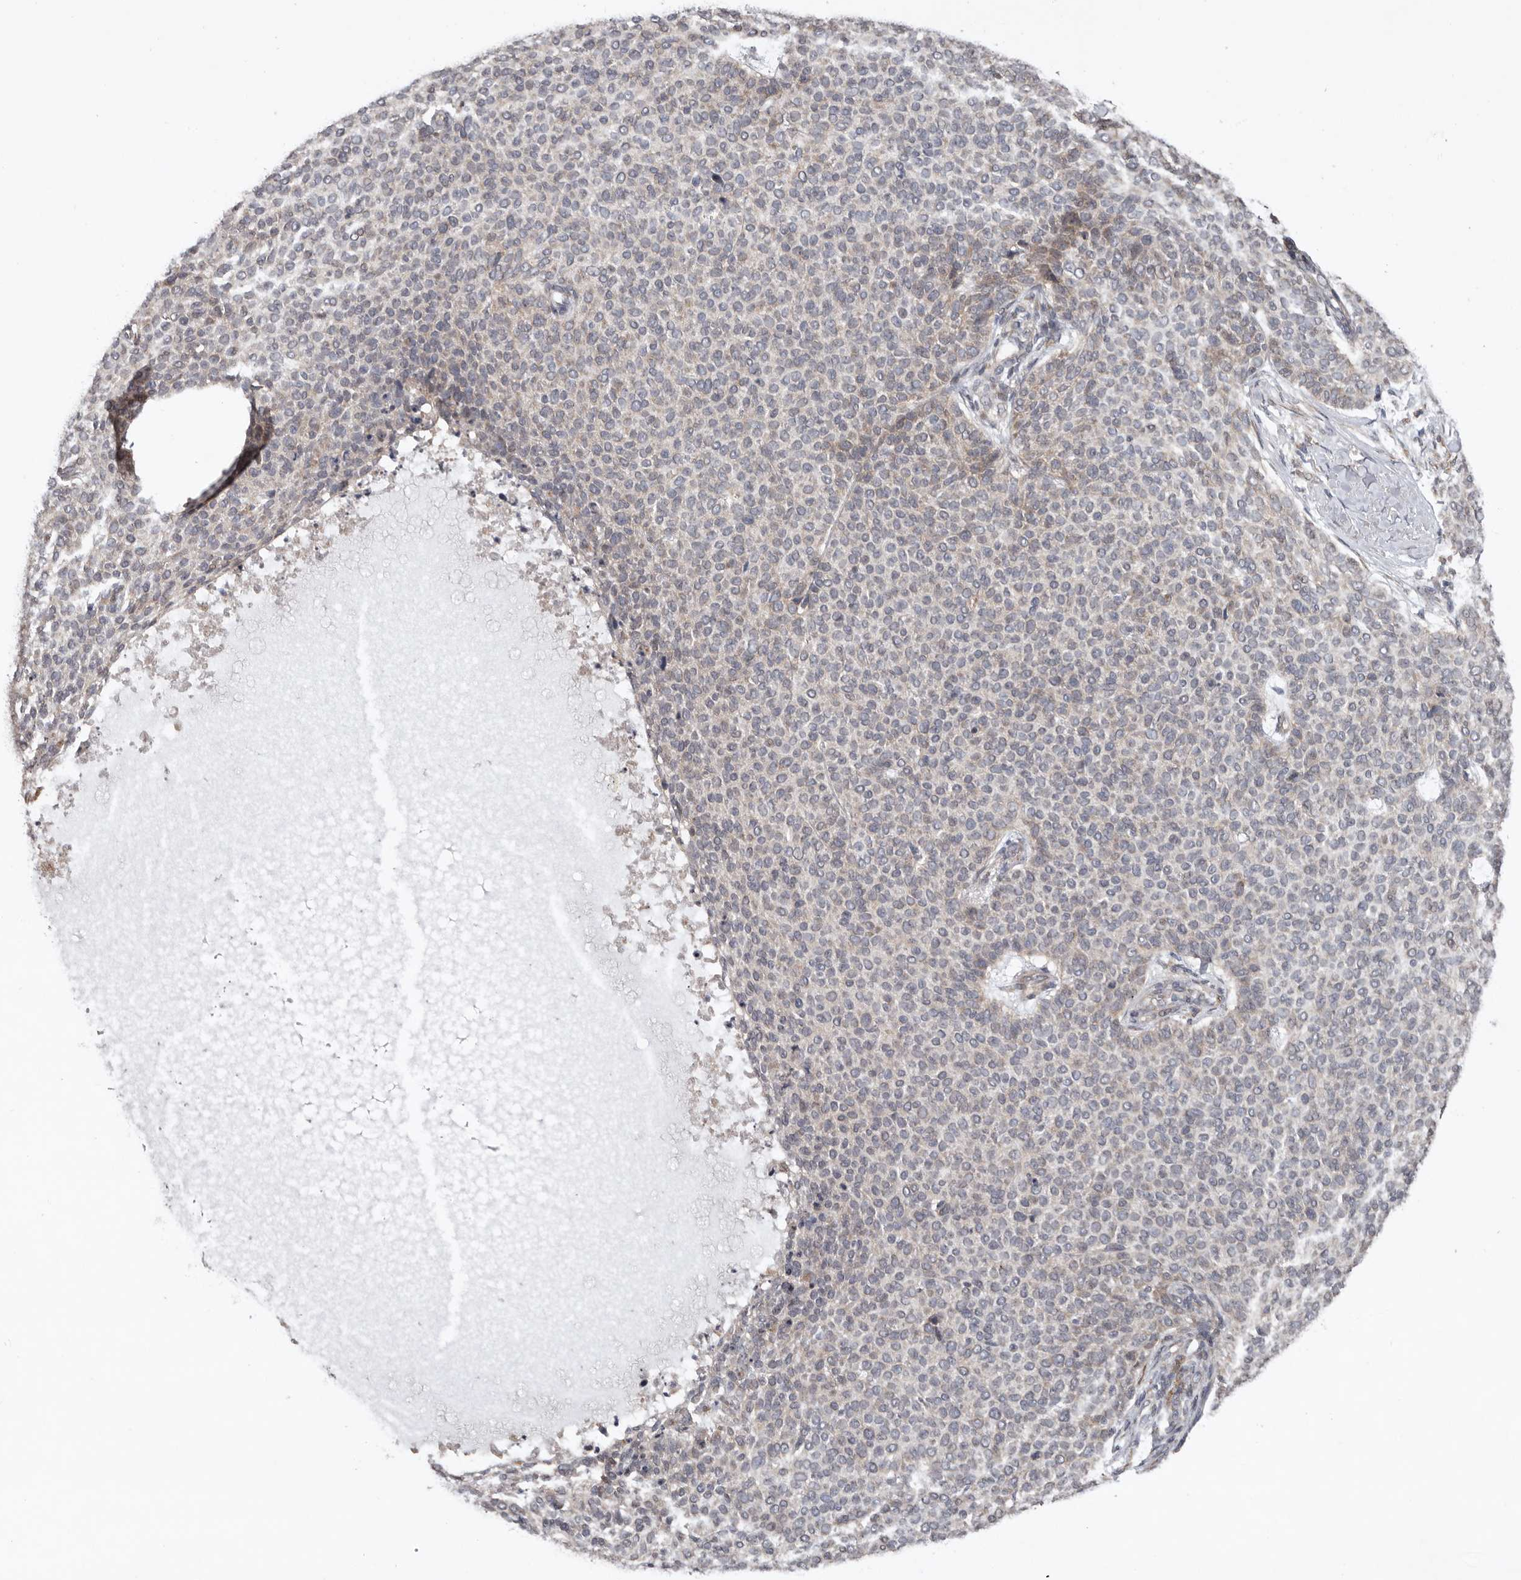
{"staining": {"intensity": "negative", "quantity": "none", "location": "none"}, "tissue": "skin cancer", "cell_type": "Tumor cells", "image_type": "cancer", "snomed": [{"axis": "morphology", "description": "Normal tissue, NOS"}, {"axis": "morphology", "description": "Basal cell carcinoma"}, {"axis": "topography", "description": "Skin"}], "caption": "High magnification brightfield microscopy of skin cancer (basal cell carcinoma) stained with DAB (3,3'-diaminobenzidine) (brown) and counterstained with hematoxylin (blue): tumor cells show no significant expression. The staining is performed using DAB brown chromogen with nuclei counter-stained in using hematoxylin.", "gene": "CHML", "patient": {"sex": "male", "age": 50}}